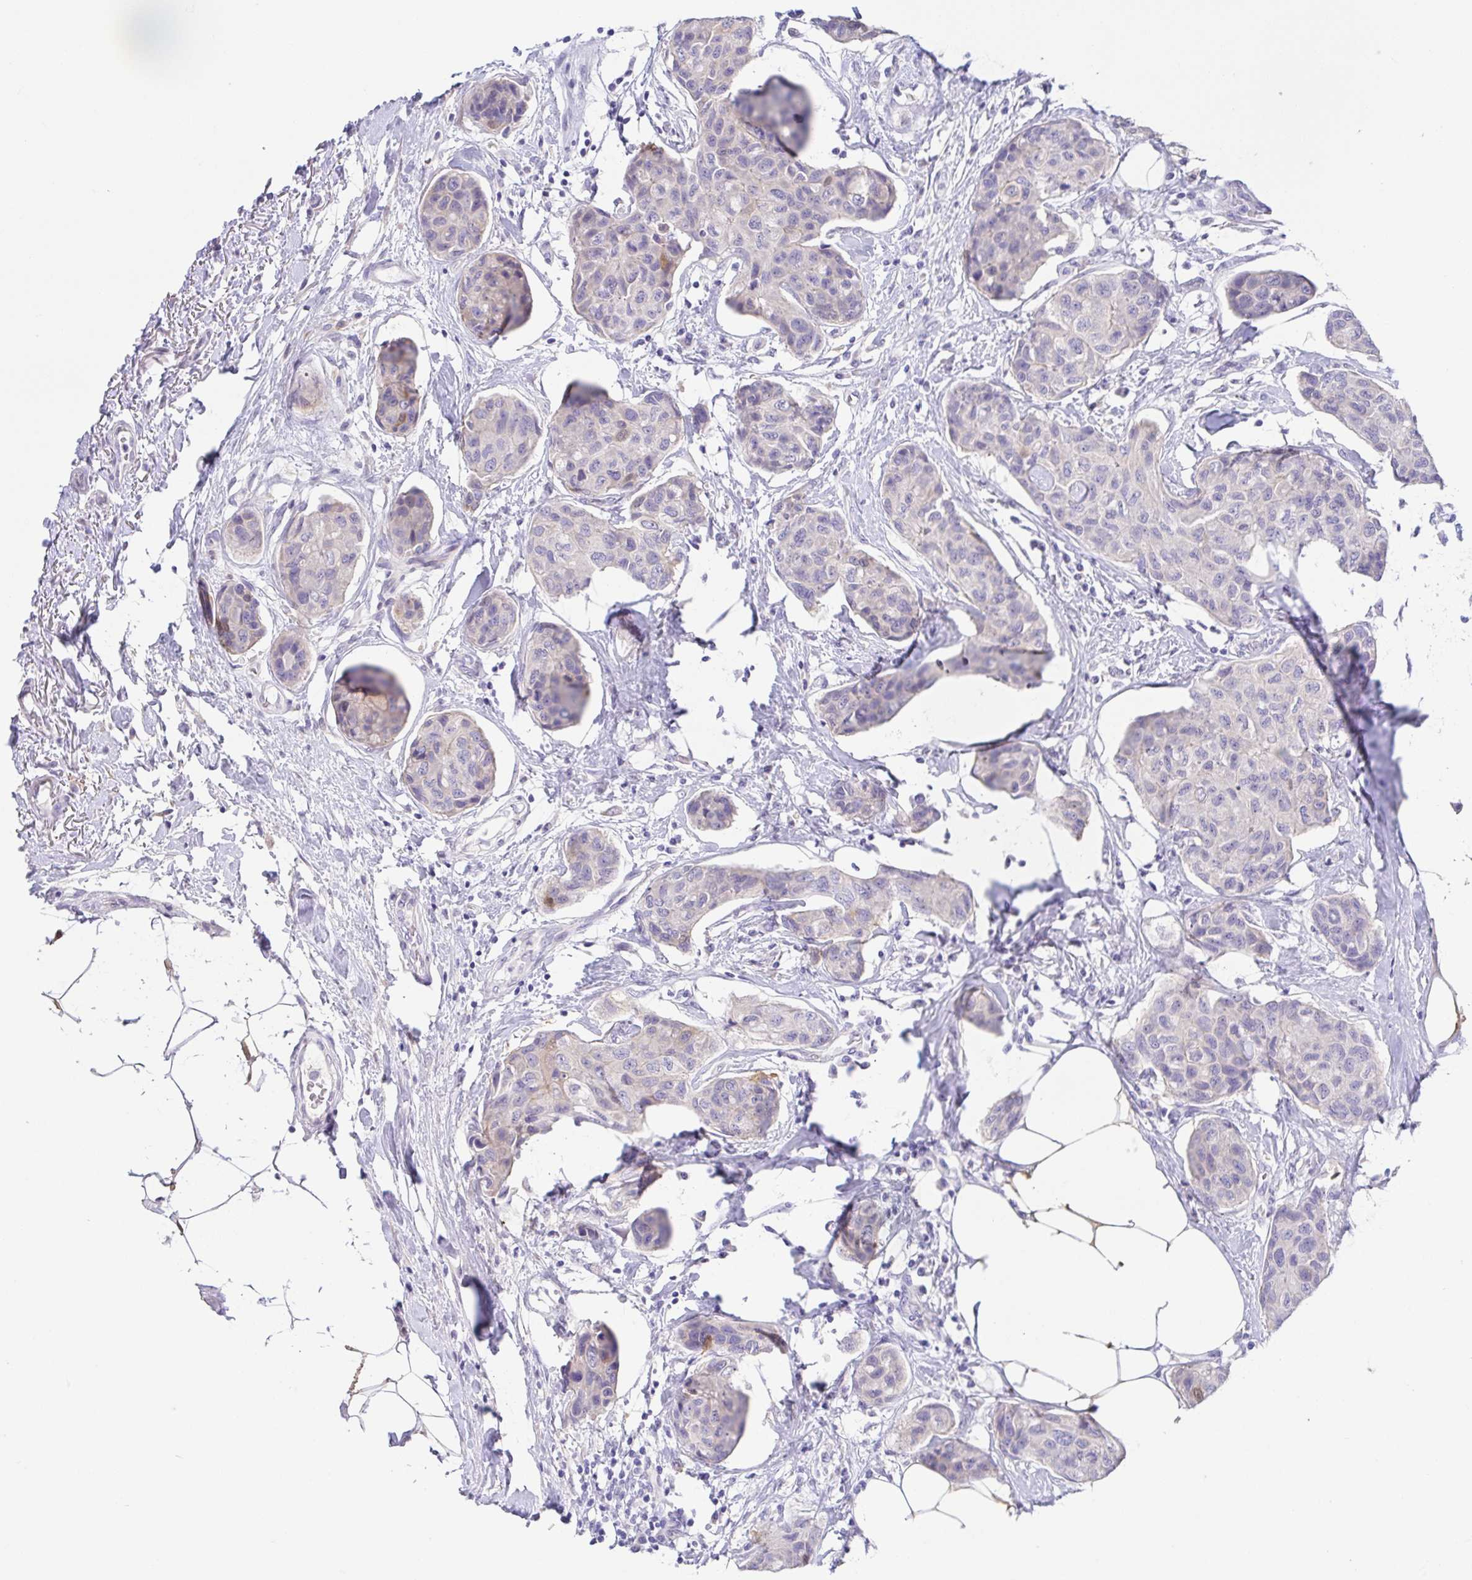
{"staining": {"intensity": "negative", "quantity": "none", "location": "none"}, "tissue": "breast cancer", "cell_type": "Tumor cells", "image_type": "cancer", "snomed": [{"axis": "morphology", "description": "Duct carcinoma"}, {"axis": "topography", "description": "Breast"}], "caption": "Intraductal carcinoma (breast) stained for a protein using immunohistochemistry reveals no positivity tumor cells.", "gene": "FABP3", "patient": {"sex": "female", "age": 80}}